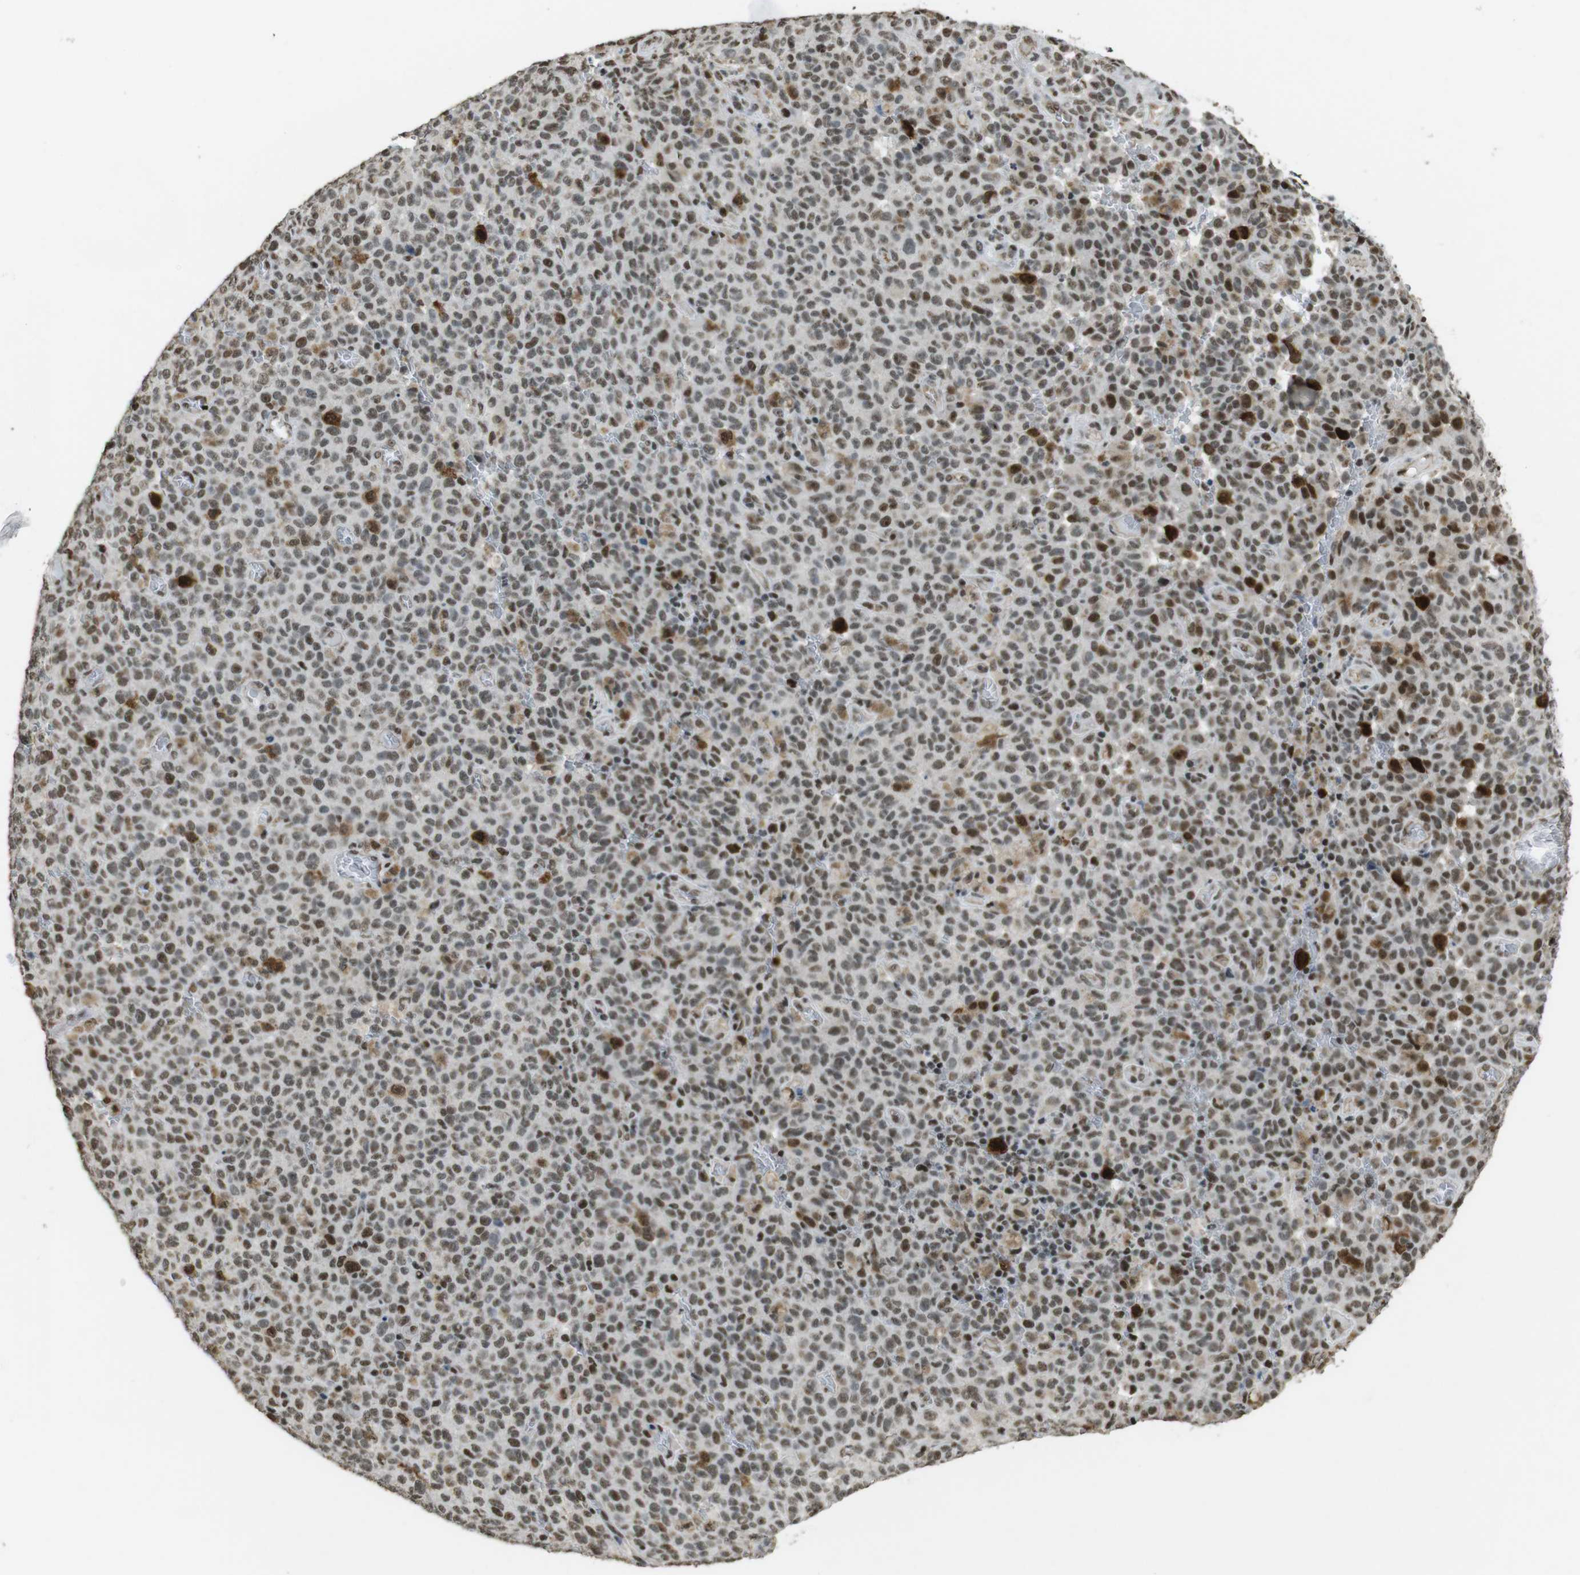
{"staining": {"intensity": "moderate", "quantity": ">75%", "location": "cytoplasmic/membranous,nuclear"}, "tissue": "melanoma", "cell_type": "Tumor cells", "image_type": "cancer", "snomed": [{"axis": "morphology", "description": "Malignant melanoma, NOS"}, {"axis": "topography", "description": "Skin"}], "caption": "IHC of melanoma displays medium levels of moderate cytoplasmic/membranous and nuclear expression in approximately >75% of tumor cells.", "gene": "CSNK2B", "patient": {"sex": "female", "age": 82}}